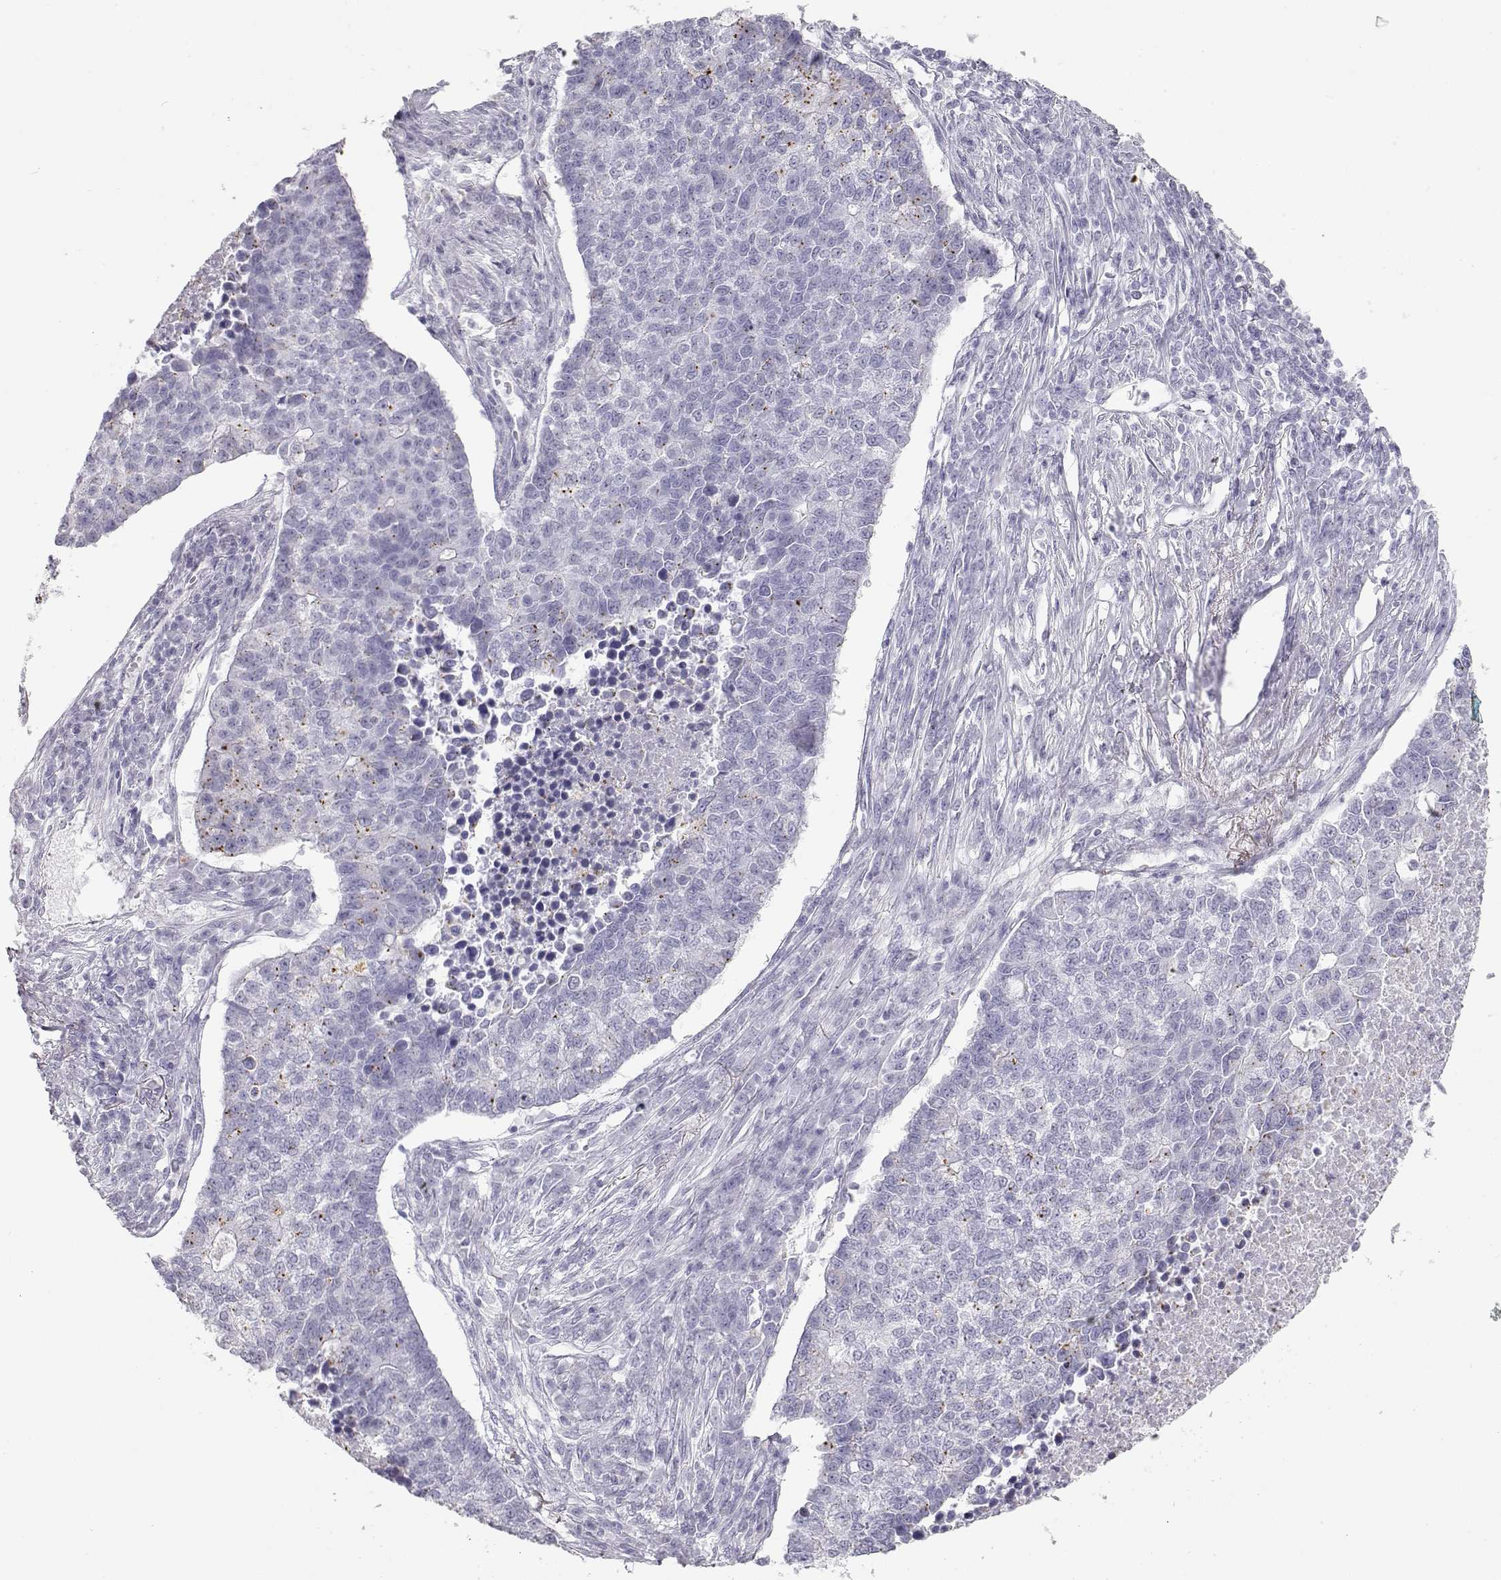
{"staining": {"intensity": "moderate", "quantity": "<25%", "location": "cytoplasmic/membranous"}, "tissue": "lung cancer", "cell_type": "Tumor cells", "image_type": "cancer", "snomed": [{"axis": "morphology", "description": "Adenocarcinoma, NOS"}, {"axis": "topography", "description": "Lung"}], "caption": "Tumor cells demonstrate low levels of moderate cytoplasmic/membranous expression in about <25% of cells in human lung cancer. (brown staining indicates protein expression, while blue staining denotes nuclei).", "gene": "TKTL1", "patient": {"sex": "male", "age": 57}}